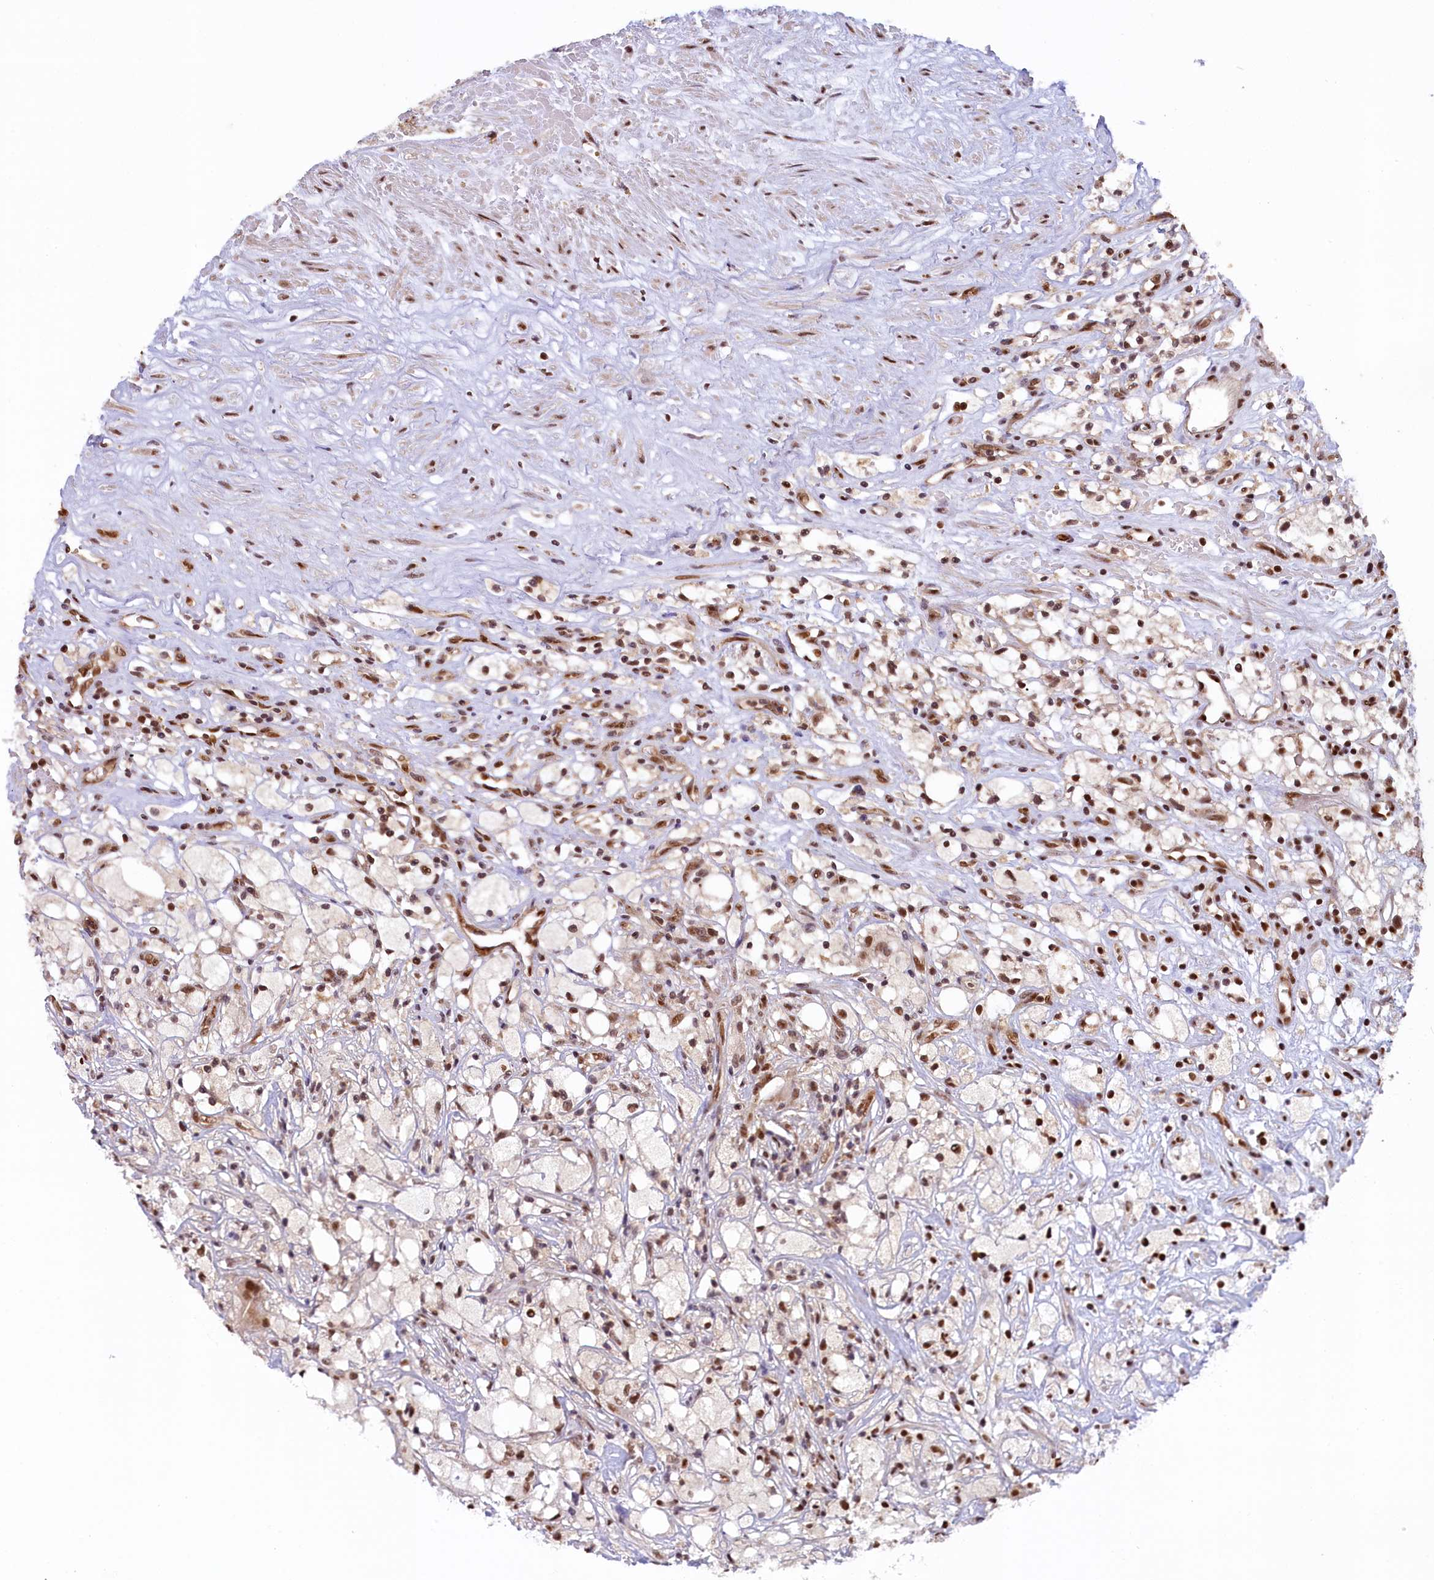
{"staining": {"intensity": "moderate", "quantity": ">75%", "location": "nuclear"}, "tissue": "renal cancer", "cell_type": "Tumor cells", "image_type": "cancer", "snomed": [{"axis": "morphology", "description": "Adenocarcinoma, NOS"}, {"axis": "topography", "description": "Kidney"}], "caption": "High-power microscopy captured an immunohistochemistry histopathology image of renal adenocarcinoma, revealing moderate nuclear positivity in approximately >75% of tumor cells. Immunohistochemistry (ihc) stains the protein of interest in brown and the nuclei are stained blue.", "gene": "CARD8", "patient": {"sex": "male", "age": 59}}